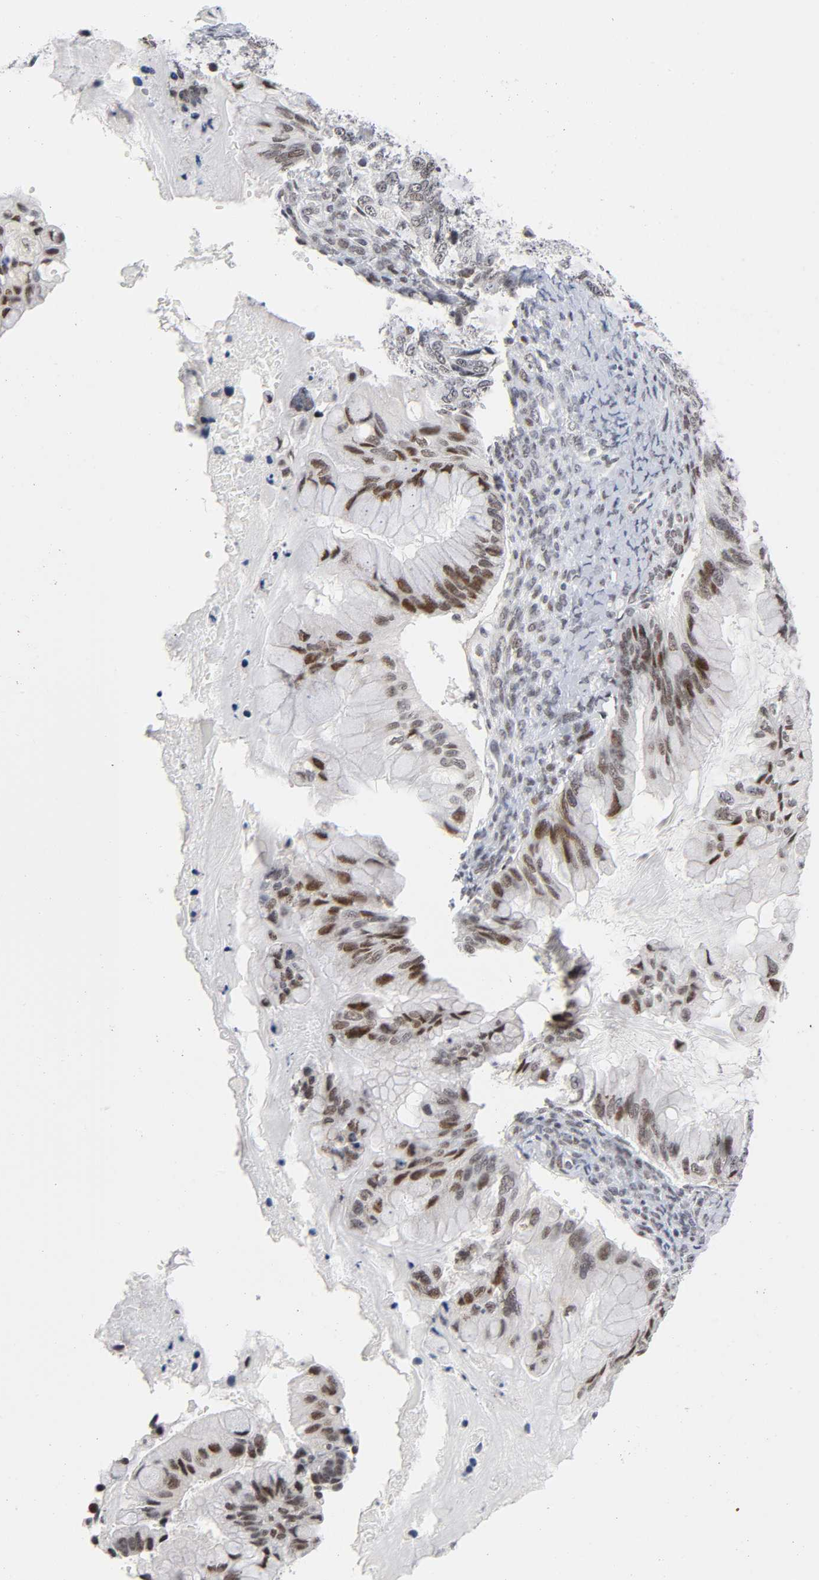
{"staining": {"intensity": "moderate", "quantity": ">75%", "location": "nuclear"}, "tissue": "ovarian cancer", "cell_type": "Tumor cells", "image_type": "cancer", "snomed": [{"axis": "morphology", "description": "Cystadenocarcinoma, mucinous, NOS"}, {"axis": "topography", "description": "Ovary"}], "caption": "Immunohistochemical staining of ovarian mucinous cystadenocarcinoma demonstrates medium levels of moderate nuclear positivity in about >75% of tumor cells.", "gene": "DIDO1", "patient": {"sex": "female", "age": 36}}